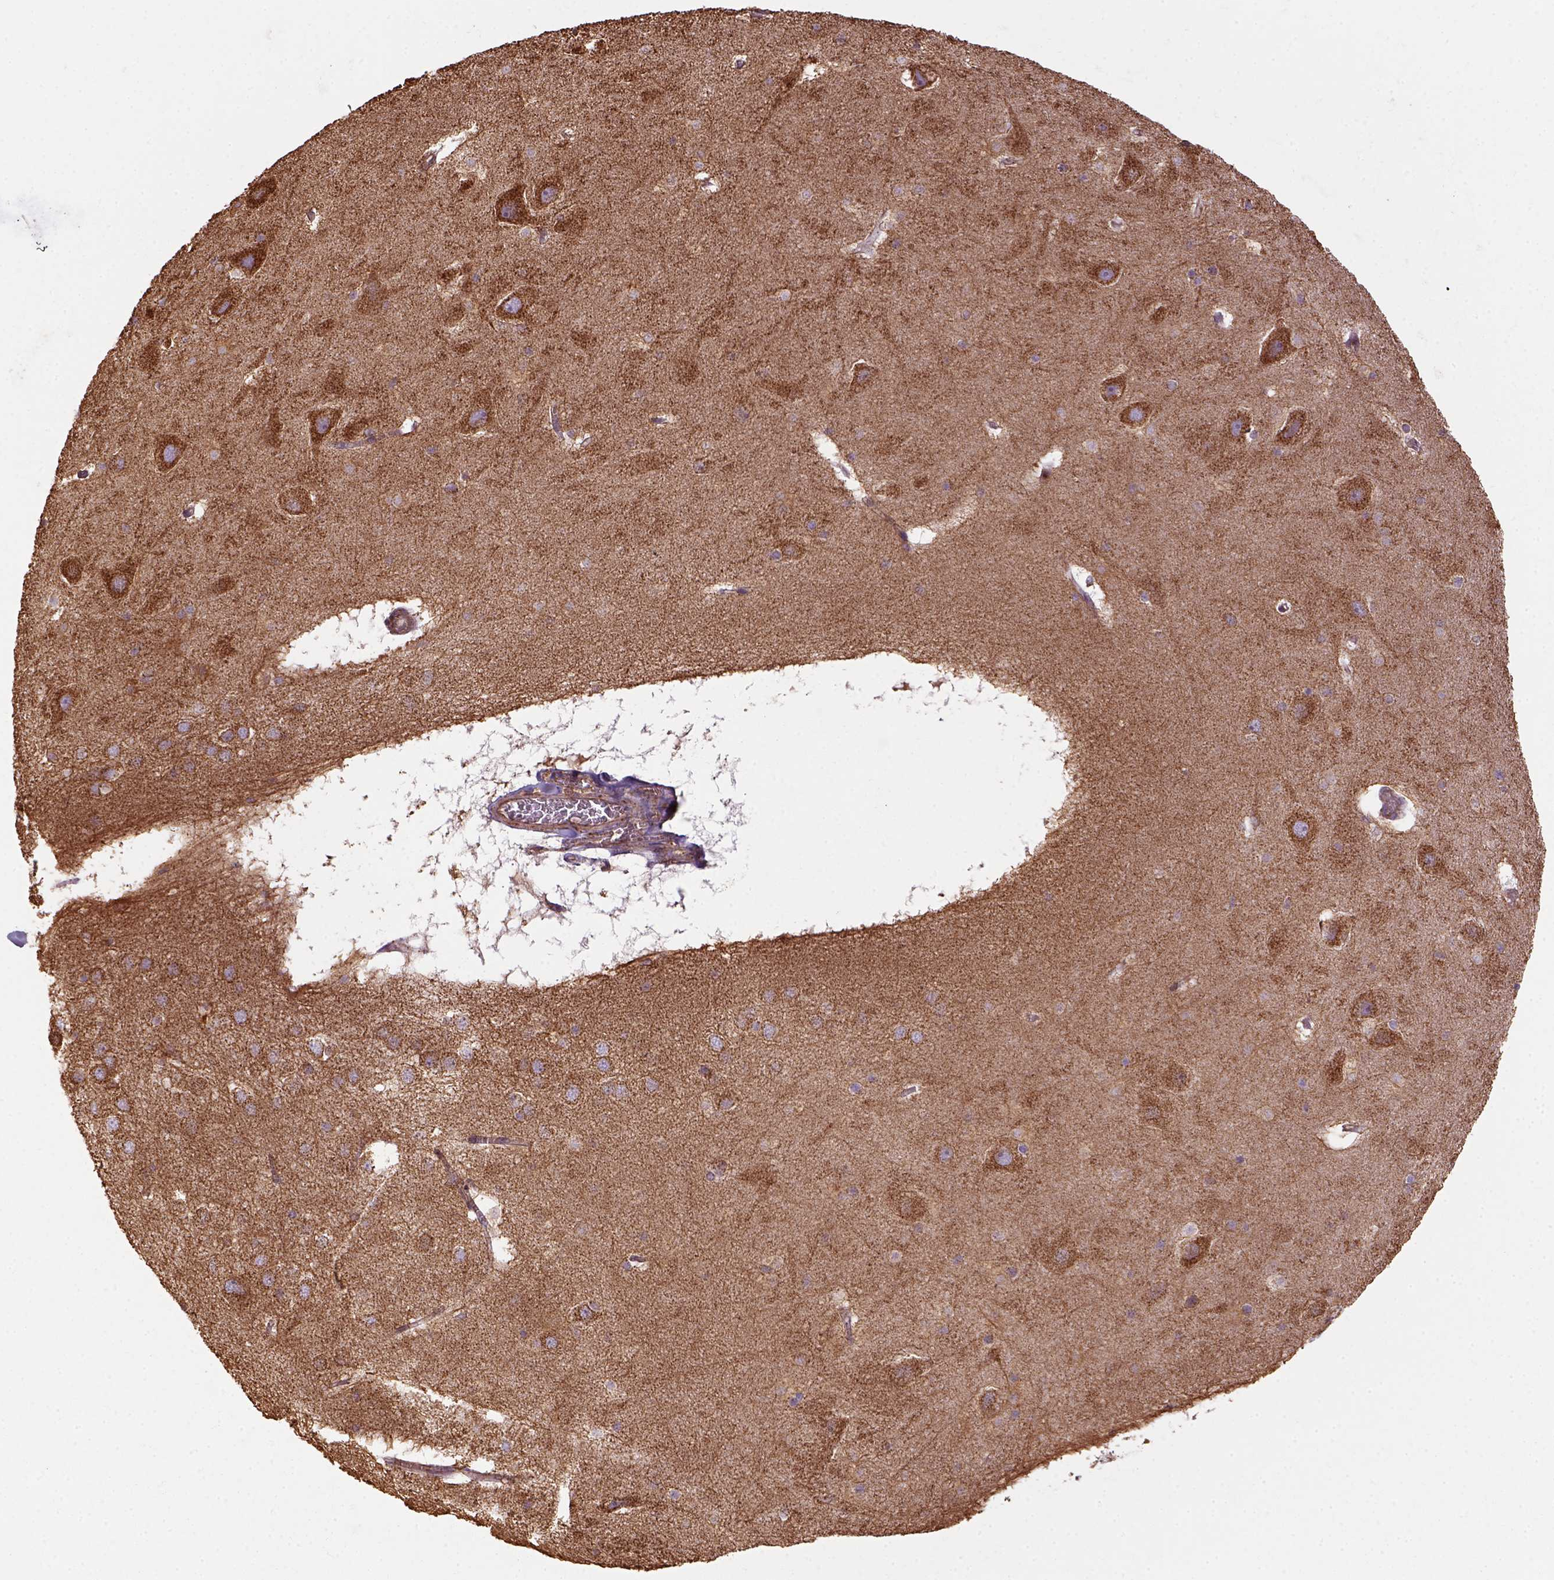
{"staining": {"intensity": "moderate", "quantity": ">75%", "location": "cytoplasmic/membranous"}, "tissue": "hippocampus", "cell_type": "Glial cells", "image_type": "normal", "snomed": [{"axis": "morphology", "description": "Normal tissue, NOS"}, {"axis": "topography", "description": "Hippocampus"}], "caption": "Human hippocampus stained with a brown dye exhibits moderate cytoplasmic/membranous positive positivity in about >75% of glial cells.", "gene": "MAPK8IP3", "patient": {"sex": "male", "age": 45}}